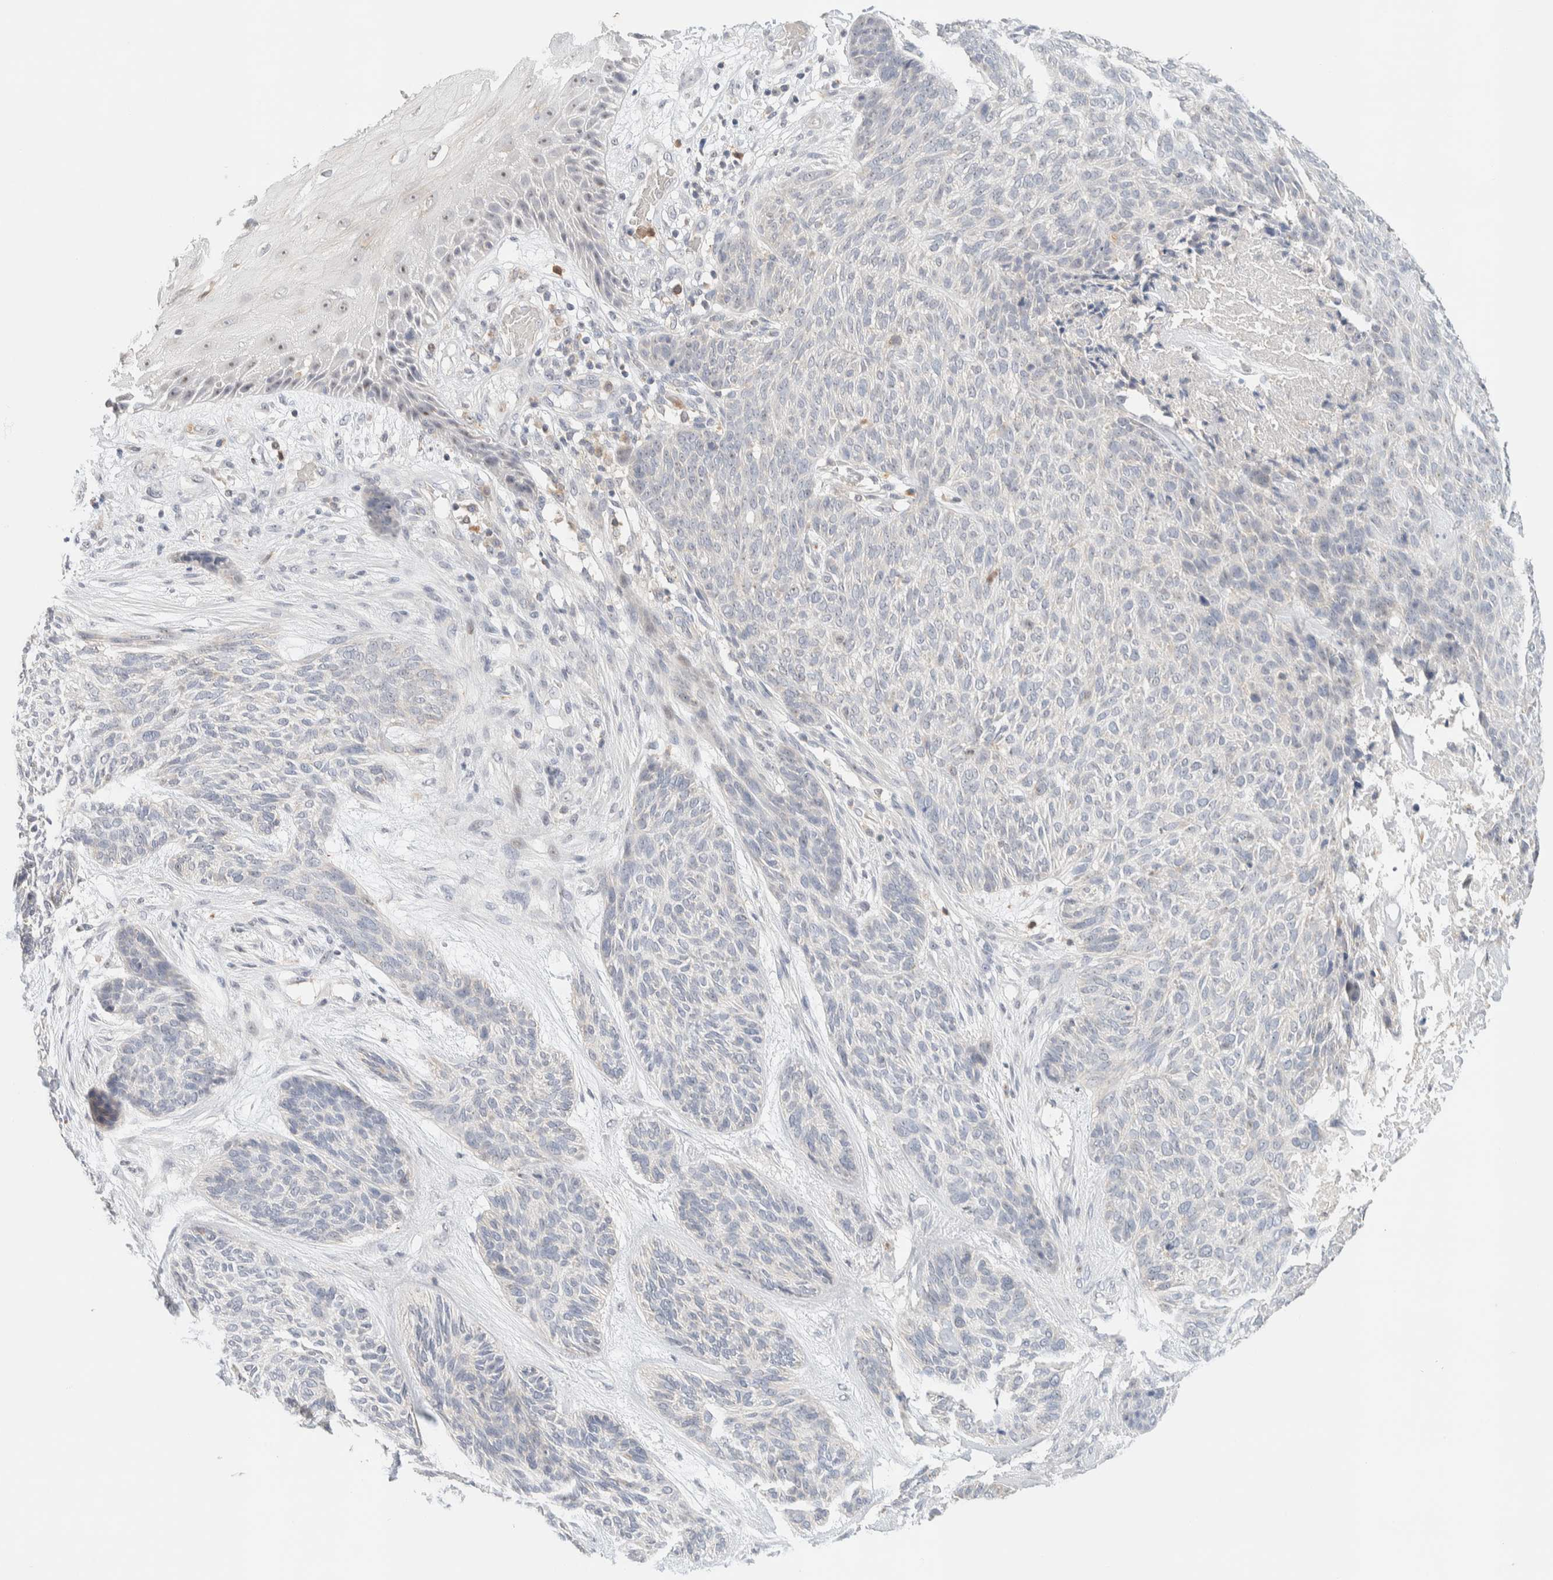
{"staining": {"intensity": "negative", "quantity": "none", "location": "none"}, "tissue": "skin cancer", "cell_type": "Tumor cells", "image_type": "cancer", "snomed": [{"axis": "morphology", "description": "Basal cell carcinoma"}, {"axis": "topography", "description": "Skin"}], "caption": "High magnification brightfield microscopy of skin basal cell carcinoma stained with DAB (brown) and counterstained with hematoxylin (blue): tumor cells show no significant positivity.", "gene": "HDHD3", "patient": {"sex": "male", "age": 55}}